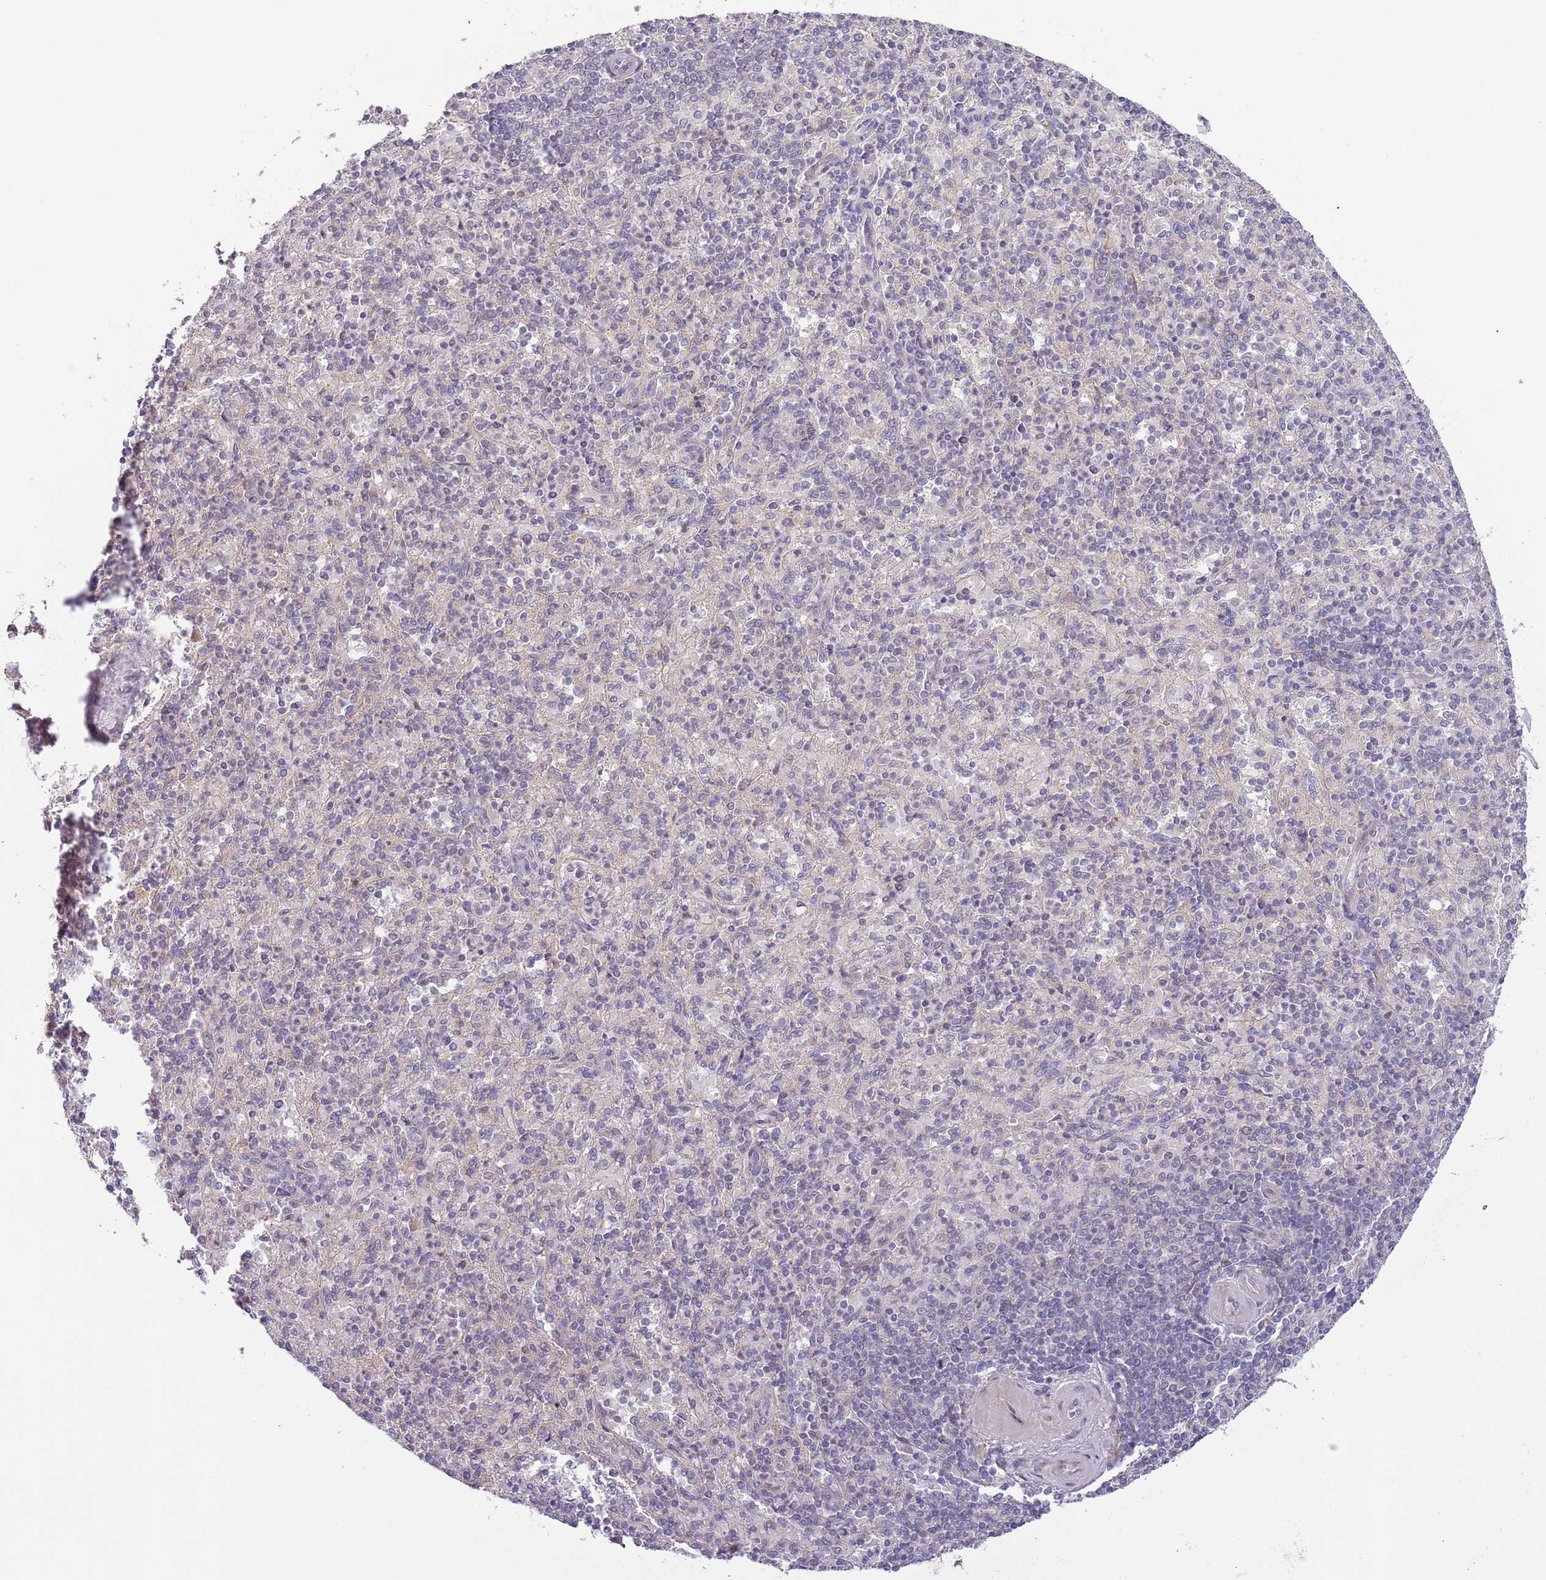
{"staining": {"intensity": "negative", "quantity": "none", "location": "none"}, "tissue": "spleen", "cell_type": "Cells in red pulp", "image_type": "normal", "snomed": [{"axis": "morphology", "description": "Normal tissue, NOS"}, {"axis": "topography", "description": "Spleen"}], "caption": "A high-resolution micrograph shows immunohistochemistry staining of benign spleen, which displays no significant expression in cells in red pulp.", "gene": "PRR16", "patient": {"sex": "male", "age": 82}}